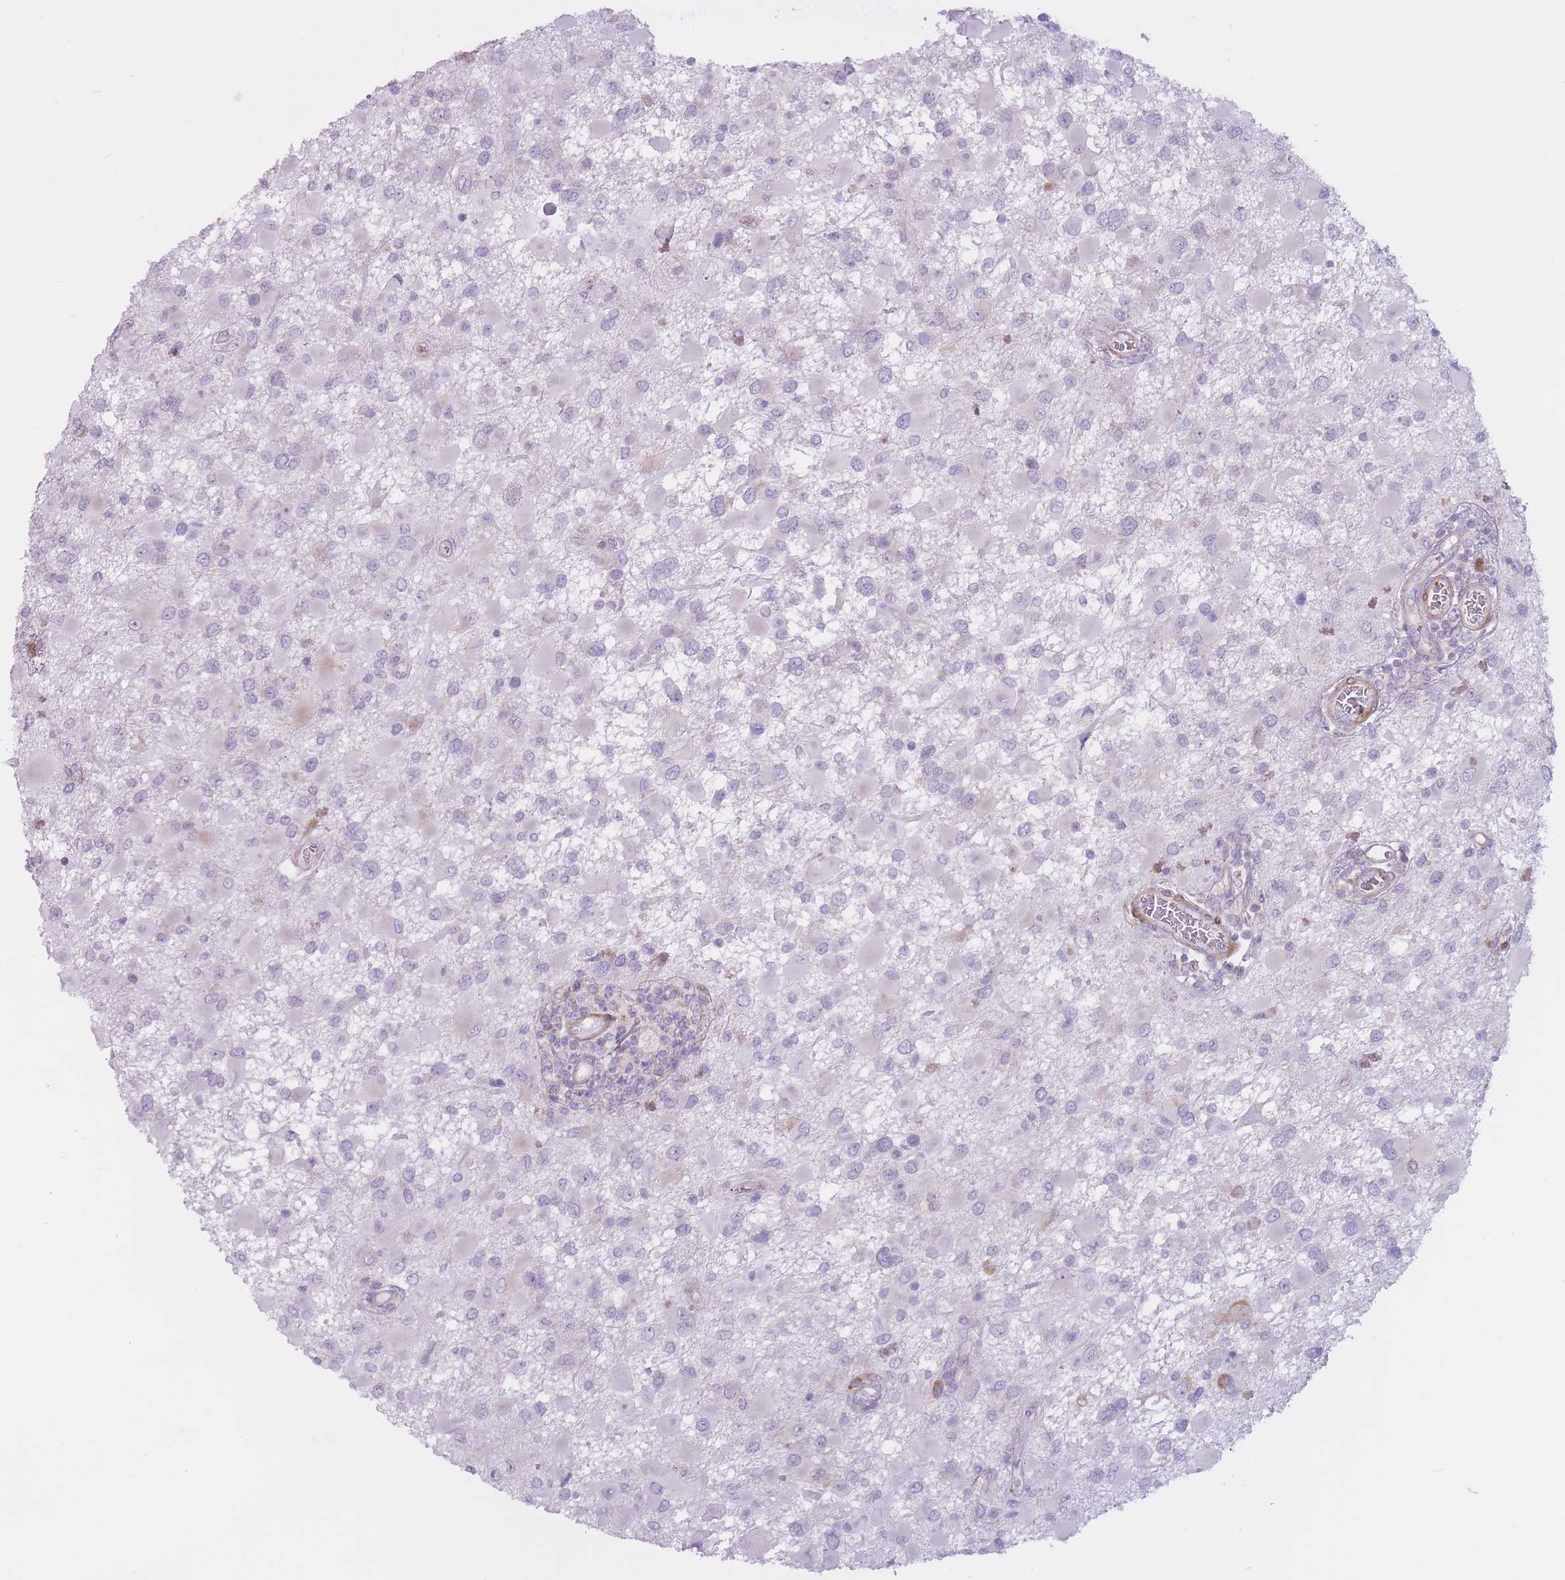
{"staining": {"intensity": "negative", "quantity": "none", "location": "none"}, "tissue": "glioma", "cell_type": "Tumor cells", "image_type": "cancer", "snomed": [{"axis": "morphology", "description": "Glioma, malignant, High grade"}, {"axis": "topography", "description": "Brain"}], "caption": "High magnification brightfield microscopy of malignant high-grade glioma stained with DAB (3,3'-diaminobenzidine) (brown) and counterstained with hematoxylin (blue): tumor cells show no significant positivity. (Immunohistochemistry, brightfield microscopy, high magnification).", "gene": "RPL18", "patient": {"sex": "male", "age": 53}}